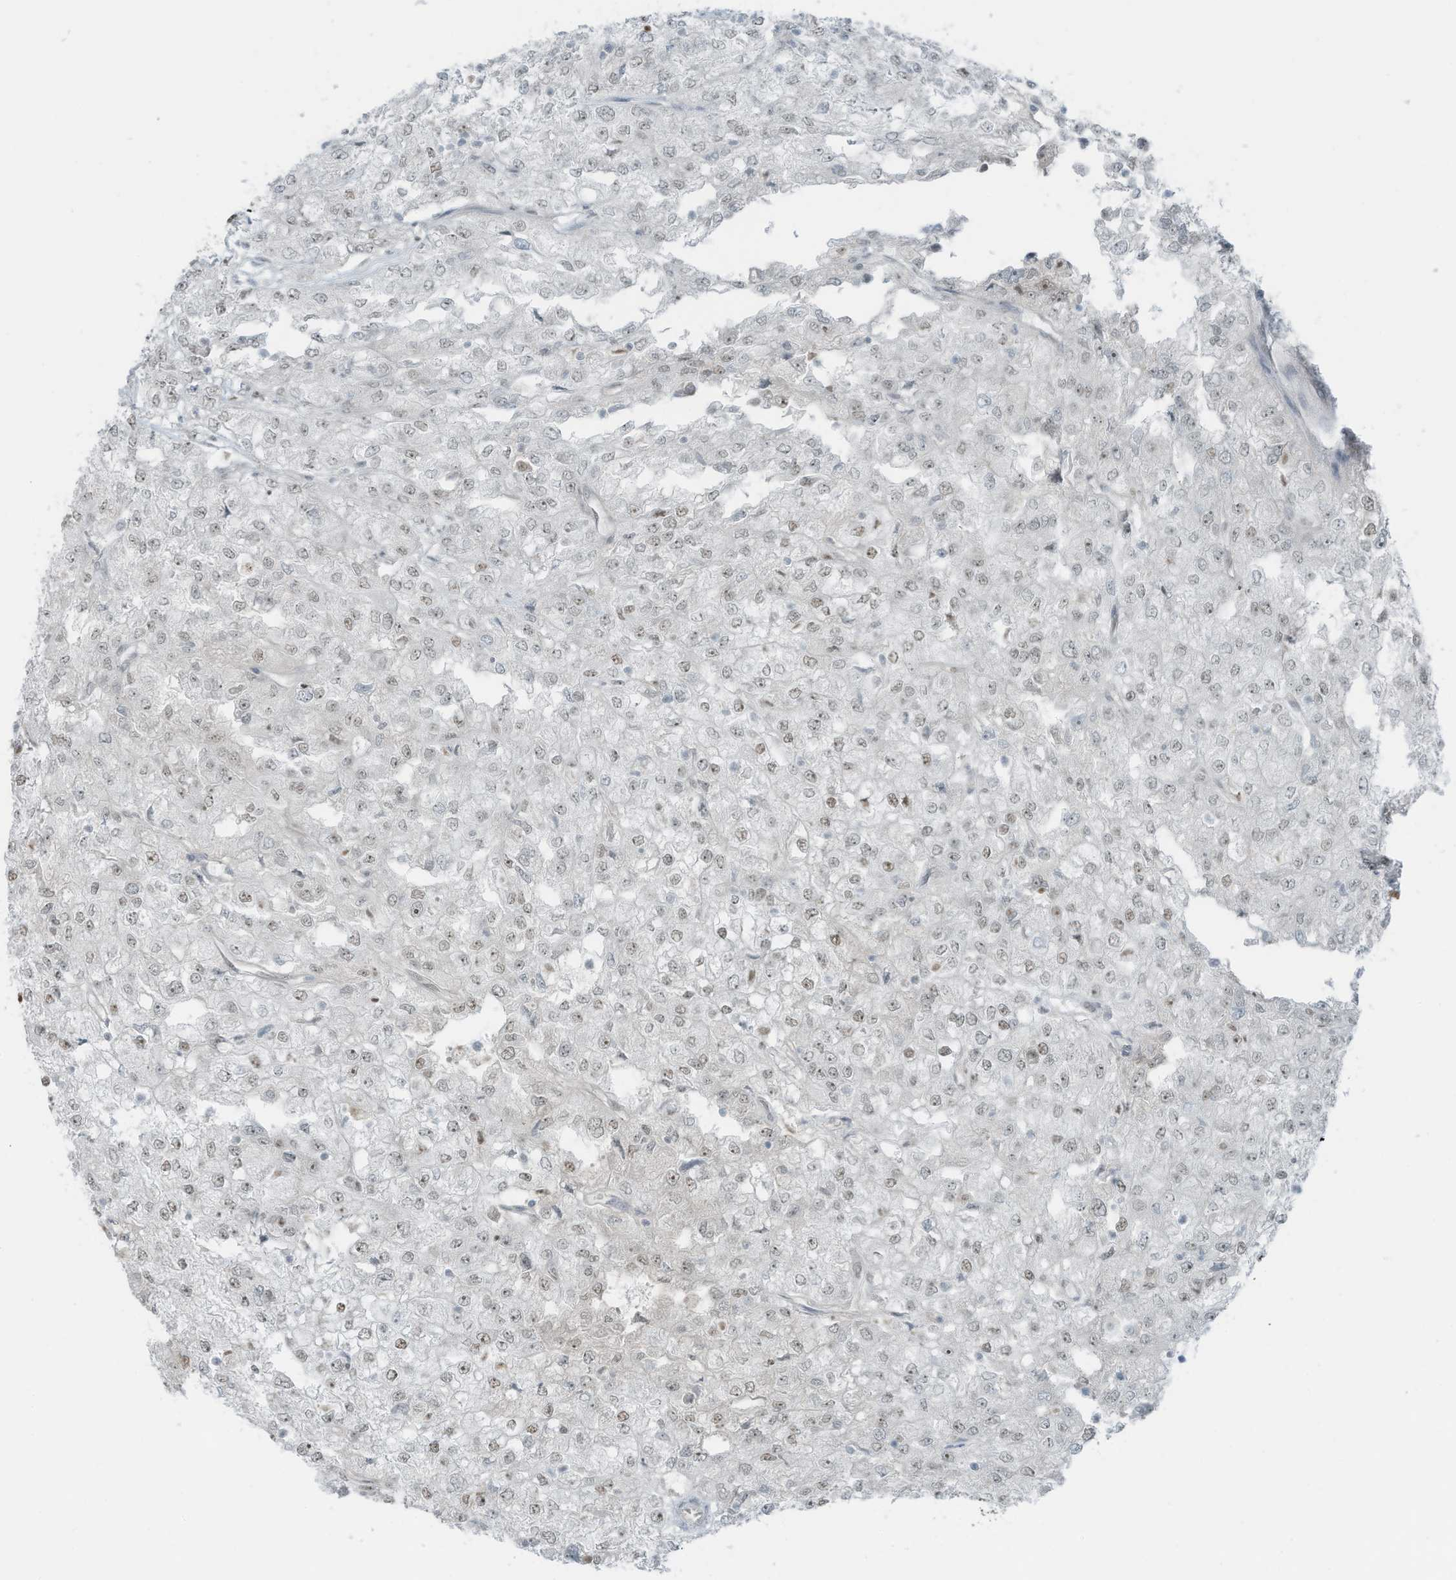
{"staining": {"intensity": "weak", "quantity": "25%-75%", "location": "nuclear"}, "tissue": "renal cancer", "cell_type": "Tumor cells", "image_type": "cancer", "snomed": [{"axis": "morphology", "description": "Adenocarcinoma, NOS"}, {"axis": "topography", "description": "Kidney"}], "caption": "High-magnification brightfield microscopy of renal cancer (adenocarcinoma) stained with DAB (brown) and counterstained with hematoxylin (blue). tumor cells exhibit weak nuclear staining is appreciated in approximately25%-75% of cells. Nuclei are stained in blue.", "gene": "WRNIP1", "patient": {"sex": "female", "age": 54}}